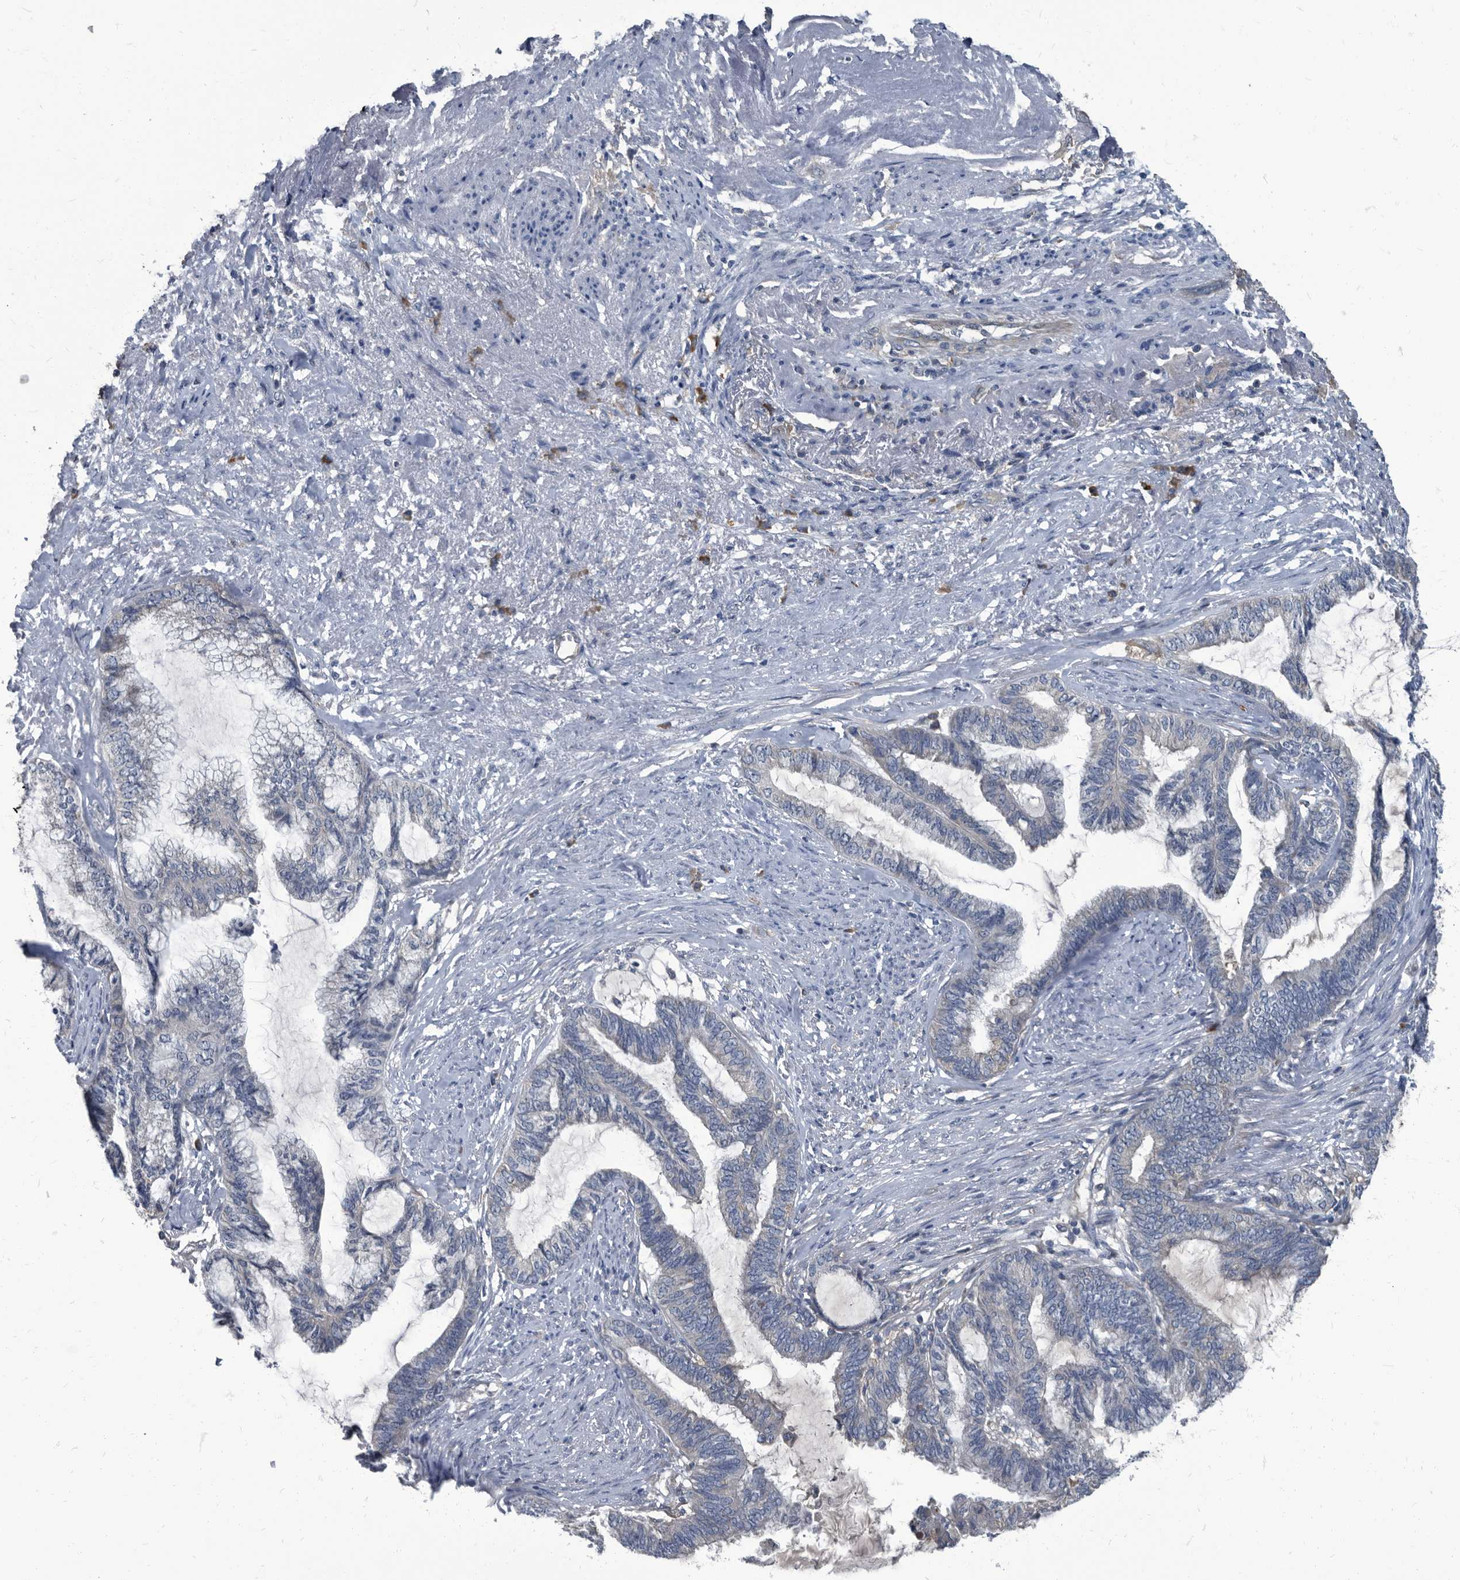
{"staining": {"intensity": "negative", "quantity": "none", "location": "none"}, "tissue": "endometrial cancer", "cell_type": "Tumor cells", "image_type": "cancer", "snomed": [{"axis": "morphology", "description": "Adenocarcinoma, NOS"}, {"axis": "topography", "description": "Endometrium"}], "caption": "Endometrial adenocarcinoma stained for a protein using immunohistochemistry exhibits no expression tumor cells.", "gene": "CDV3", "patient": {"sex": "female", "age": 86}}